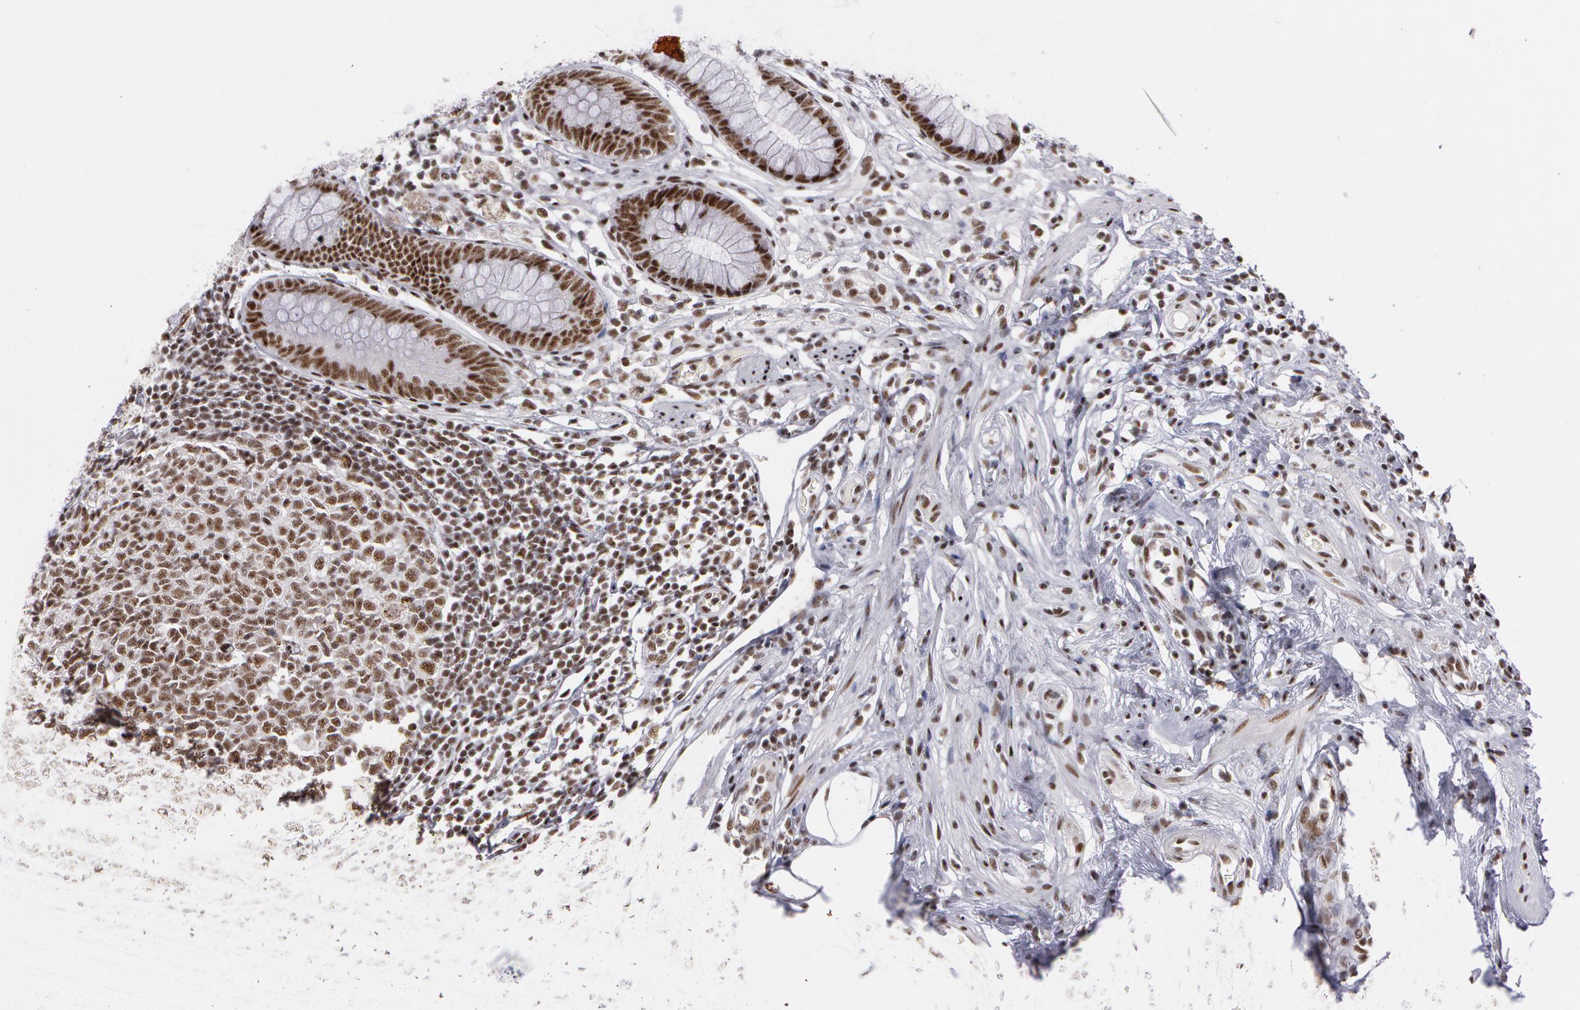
{"staining": {"intensity": "moderate", "quantity": ">75%", "location": "nuclear"}, "tissue": "appendix", "cell_type": "Glandular cells", "image_type": "normal", "snomed": [{"axis": "morphology", "description": "Normal tissue, NOS"}, {"axis": "topography", "description": "Appendix"}], "caption": "About >75% of glandular cells in unremarkable appendix exhibit moderate nuclear protein positivity as visualized by brown immunohistochemical staining.", "gene": "PNN", "patient": {"sex": "male", "age": 38}}